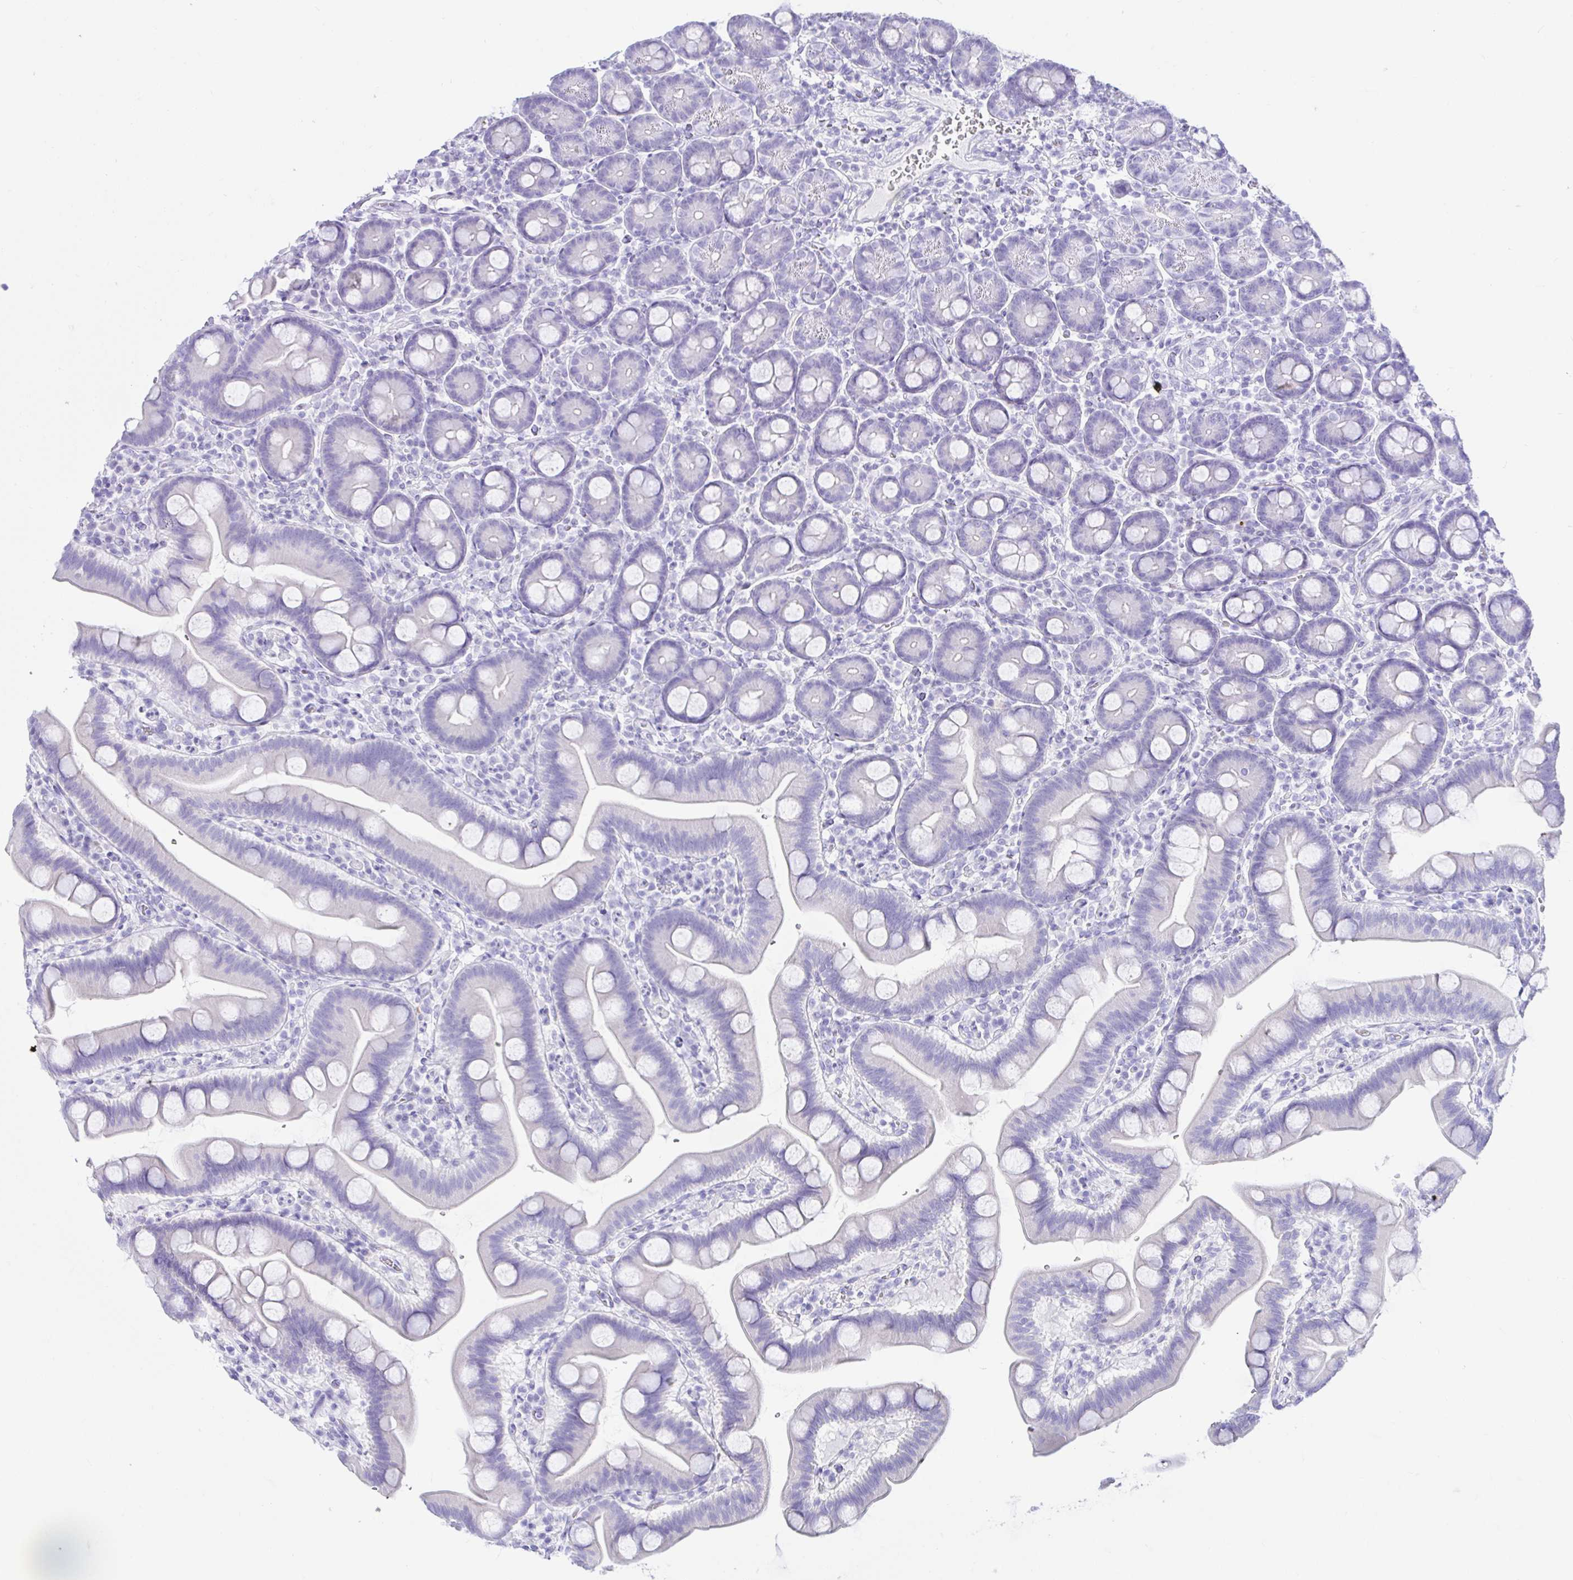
{"staining": {"intensity": "negative", "quantity": "none", "location": "none"}, "tissue": "duodenum", "cell_type": "Glandular cells", "image_type": "normal", "snomed": [{"axis": "morphology", "description": "Normal tissue, NOS"}, {"axis": "topography", "description": "Duodenum"}], "caption": "Glandular cells show no significant positivity in unremarkable duodenum. Brightfield microscopy of IHC stained with DAB (brown) and hematoxylin (blue), captured at high magnification.", "gene": "PAX8", "patient": {"sex": "male", "age": 59}}